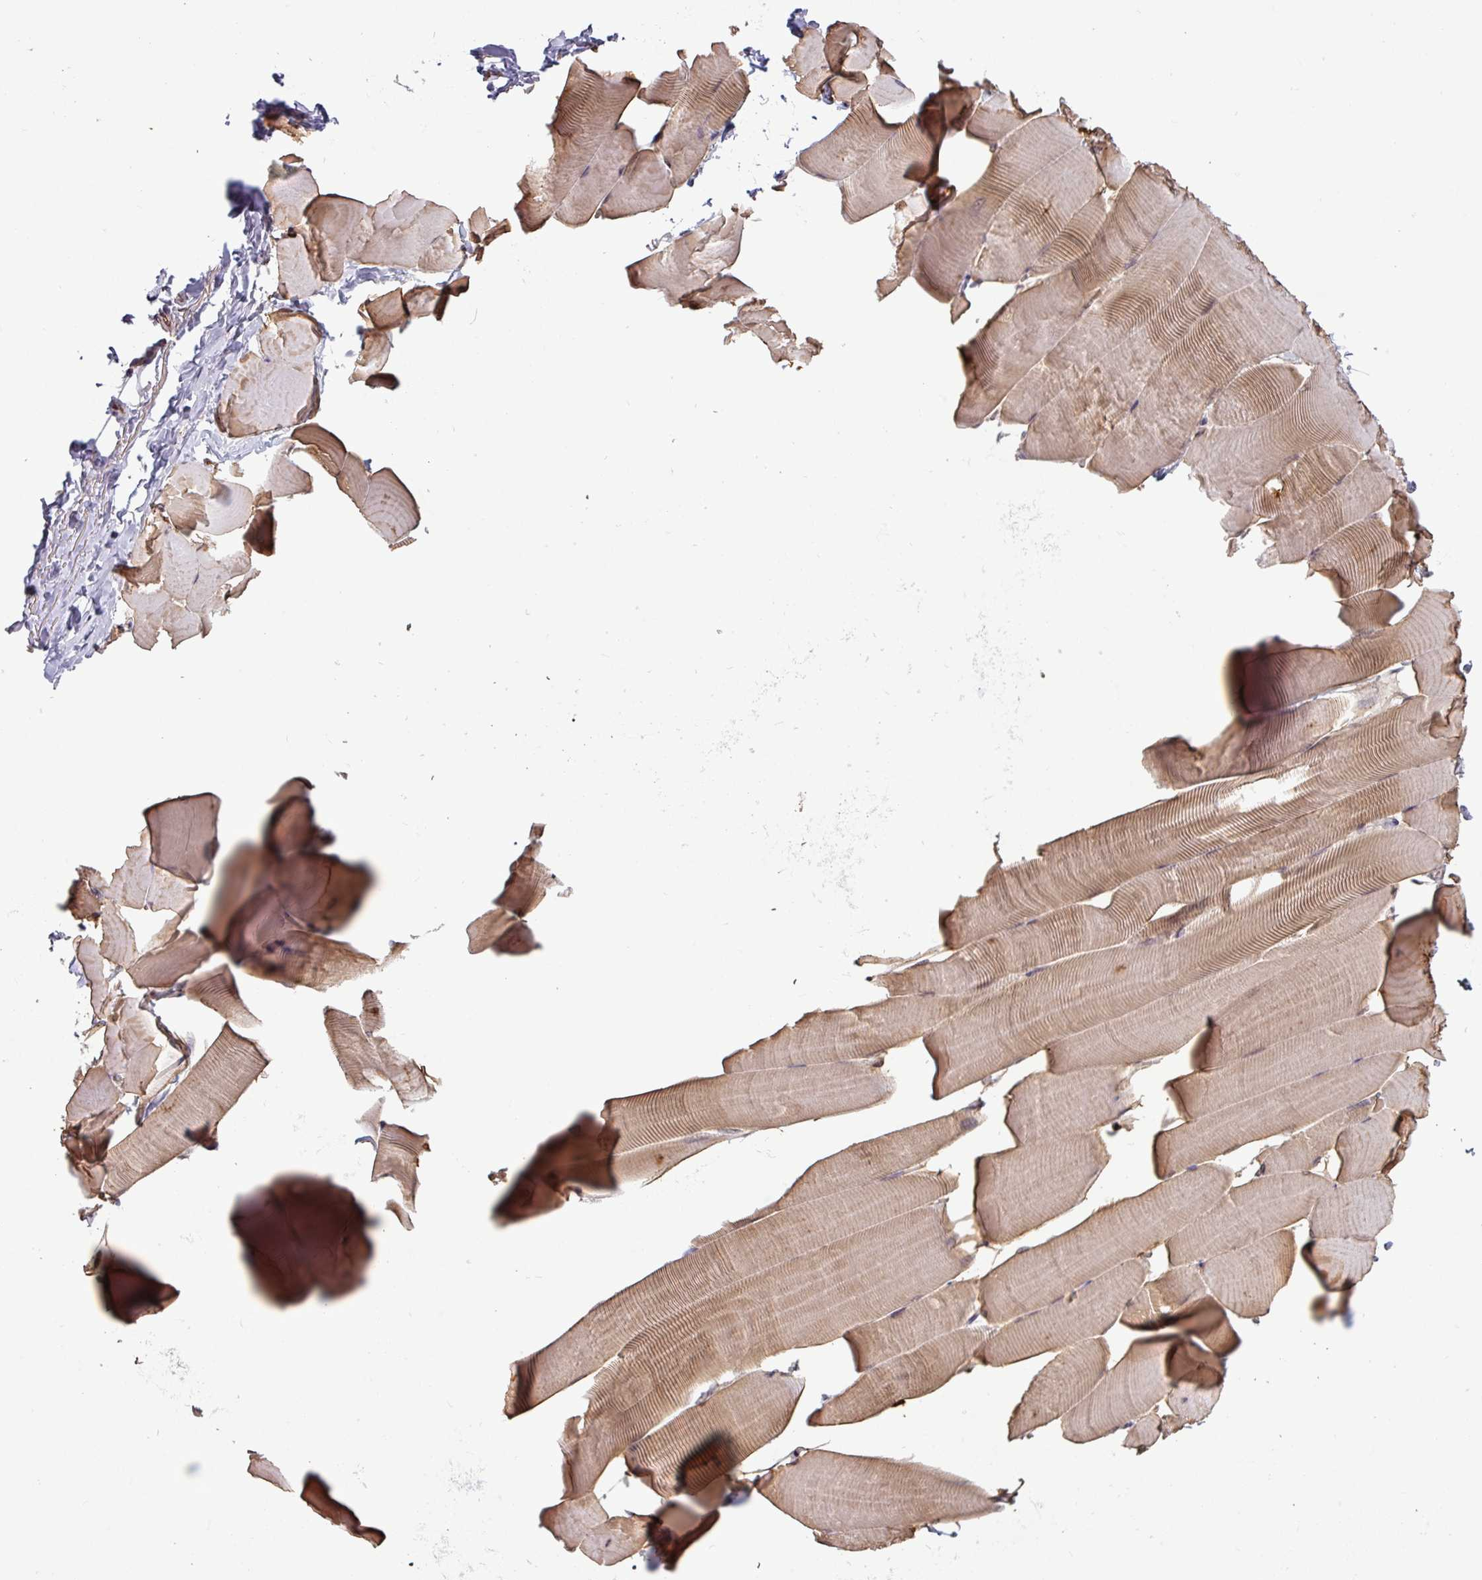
{"staining": {"intensity": "moderate", "quantity": ">75%", "location": "cytoplasmic/membranous"}, "tissue": "skeletal muscle", "cell_type": "Myocytes", "image_type": "normal", "snomed": [{"axis": "morphology", "description": "Normal tissue, NOS"}, {"axis": "topography", "description": "Skeletal muscle"}], "caption": "Immunohistochemistry of unremarkable skeletal muscle demonstrates medium levels of moderate cytoplasmic/membranous expression in about >75% of myocytes. The protein of interest is stained brown, and the nuclei are stained in blue (DAB (3,3'-diaminobenzidine) IHC with brightfield microscopy, high magnification).", "gene": "RBM4B", "patient": {"sex": "male", "age": 25}}